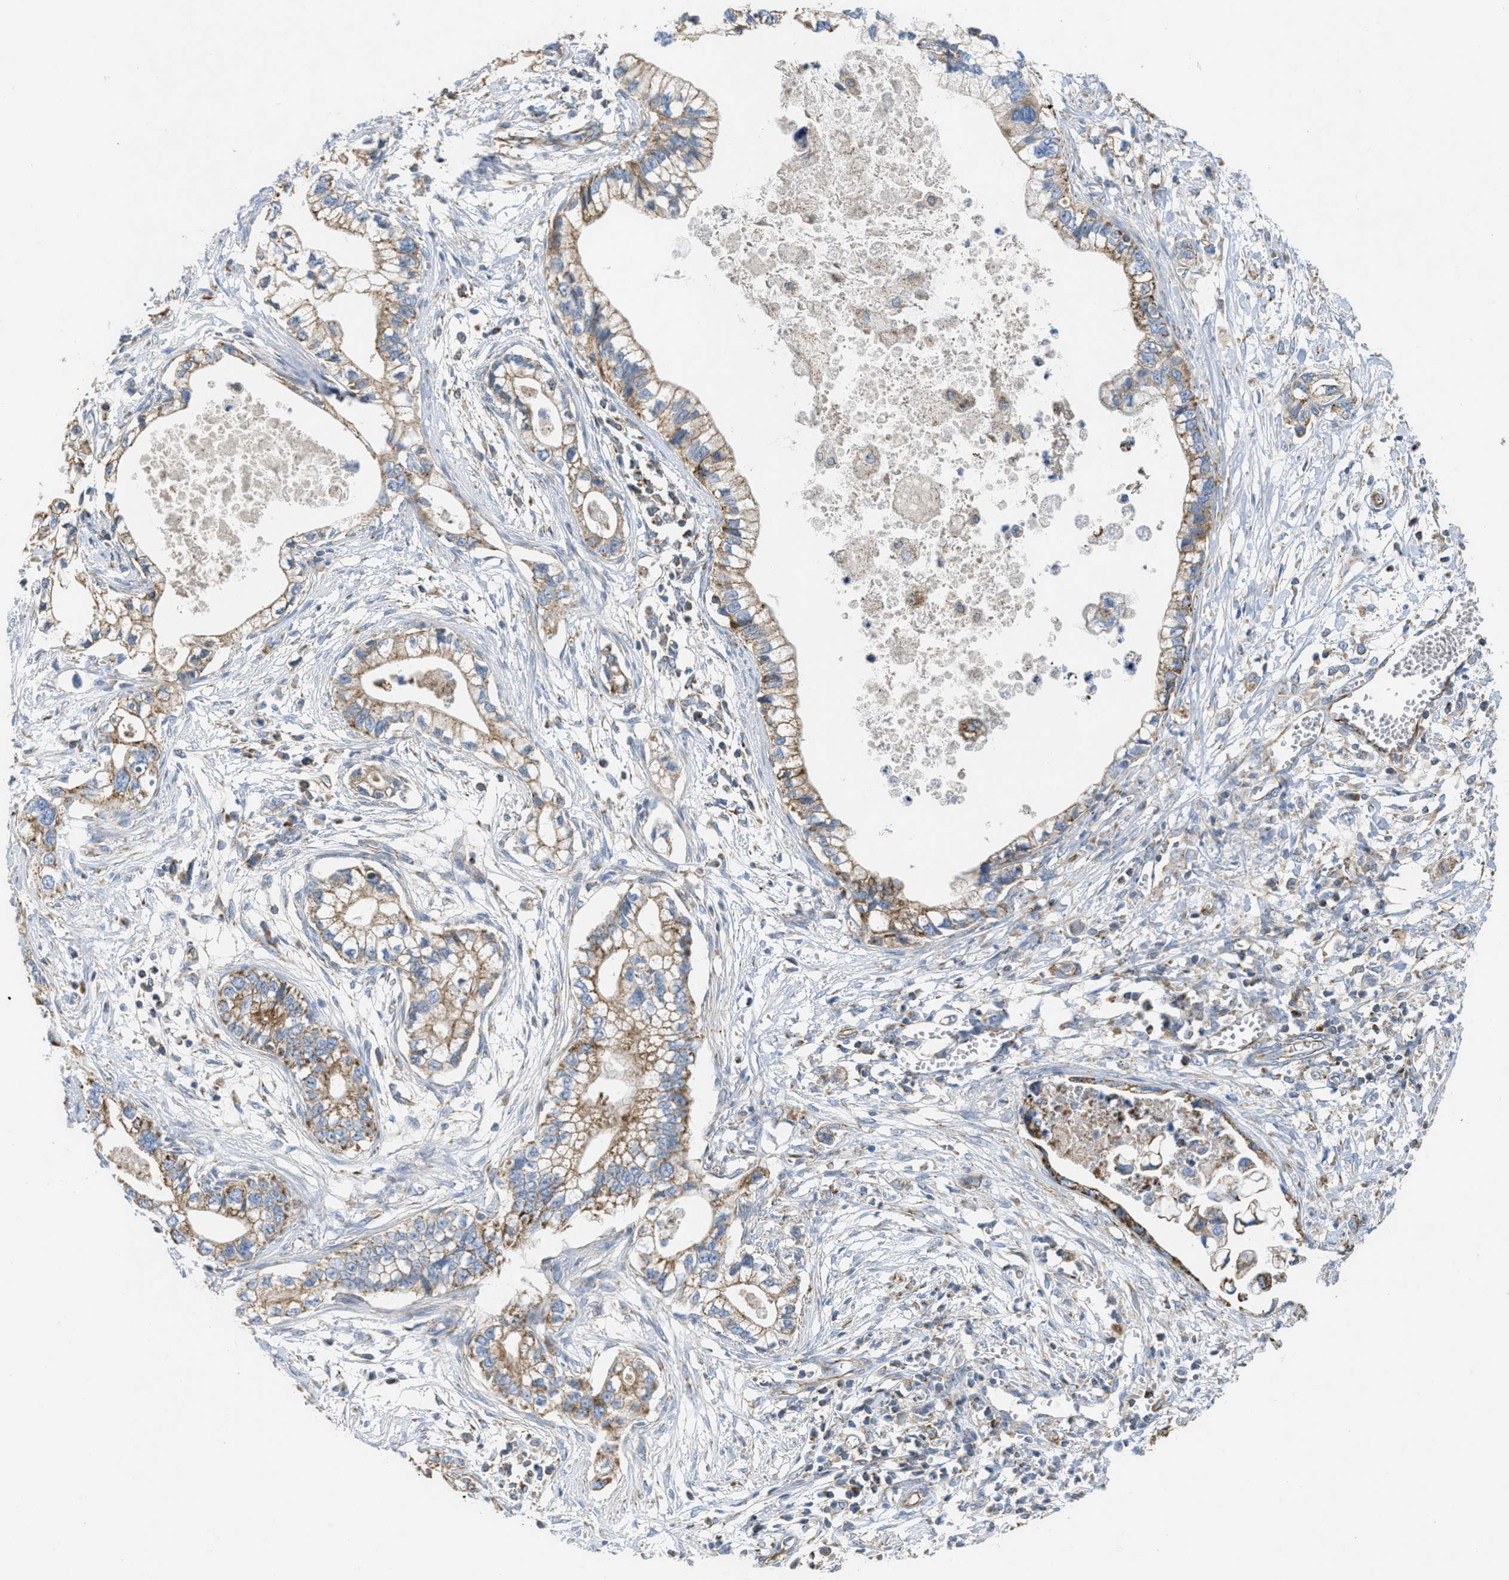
{"staining": {"intensity": "moderate", "quantity": ">75%", "location": "cytoplasmic/membranous"}, "tissue": "pancreatic cancer", "cell_type": "Tumor cells", "image_type": "cancer", "snomed": [{"axis": "morphology", "description": "Adenocarcinoma, NOS"}, {"axis": "topography", "description": "Pancreas"}], "caption": "Approximately >75% of tumor cells in adenocarcinoma (pancreatic) exhibit moderate cytoplasmic/membranous protein expression as visualized by brown immunohistochemical staining.", "gene": "BTN3A1", "patient": {"sex": "male", "age": 56}}